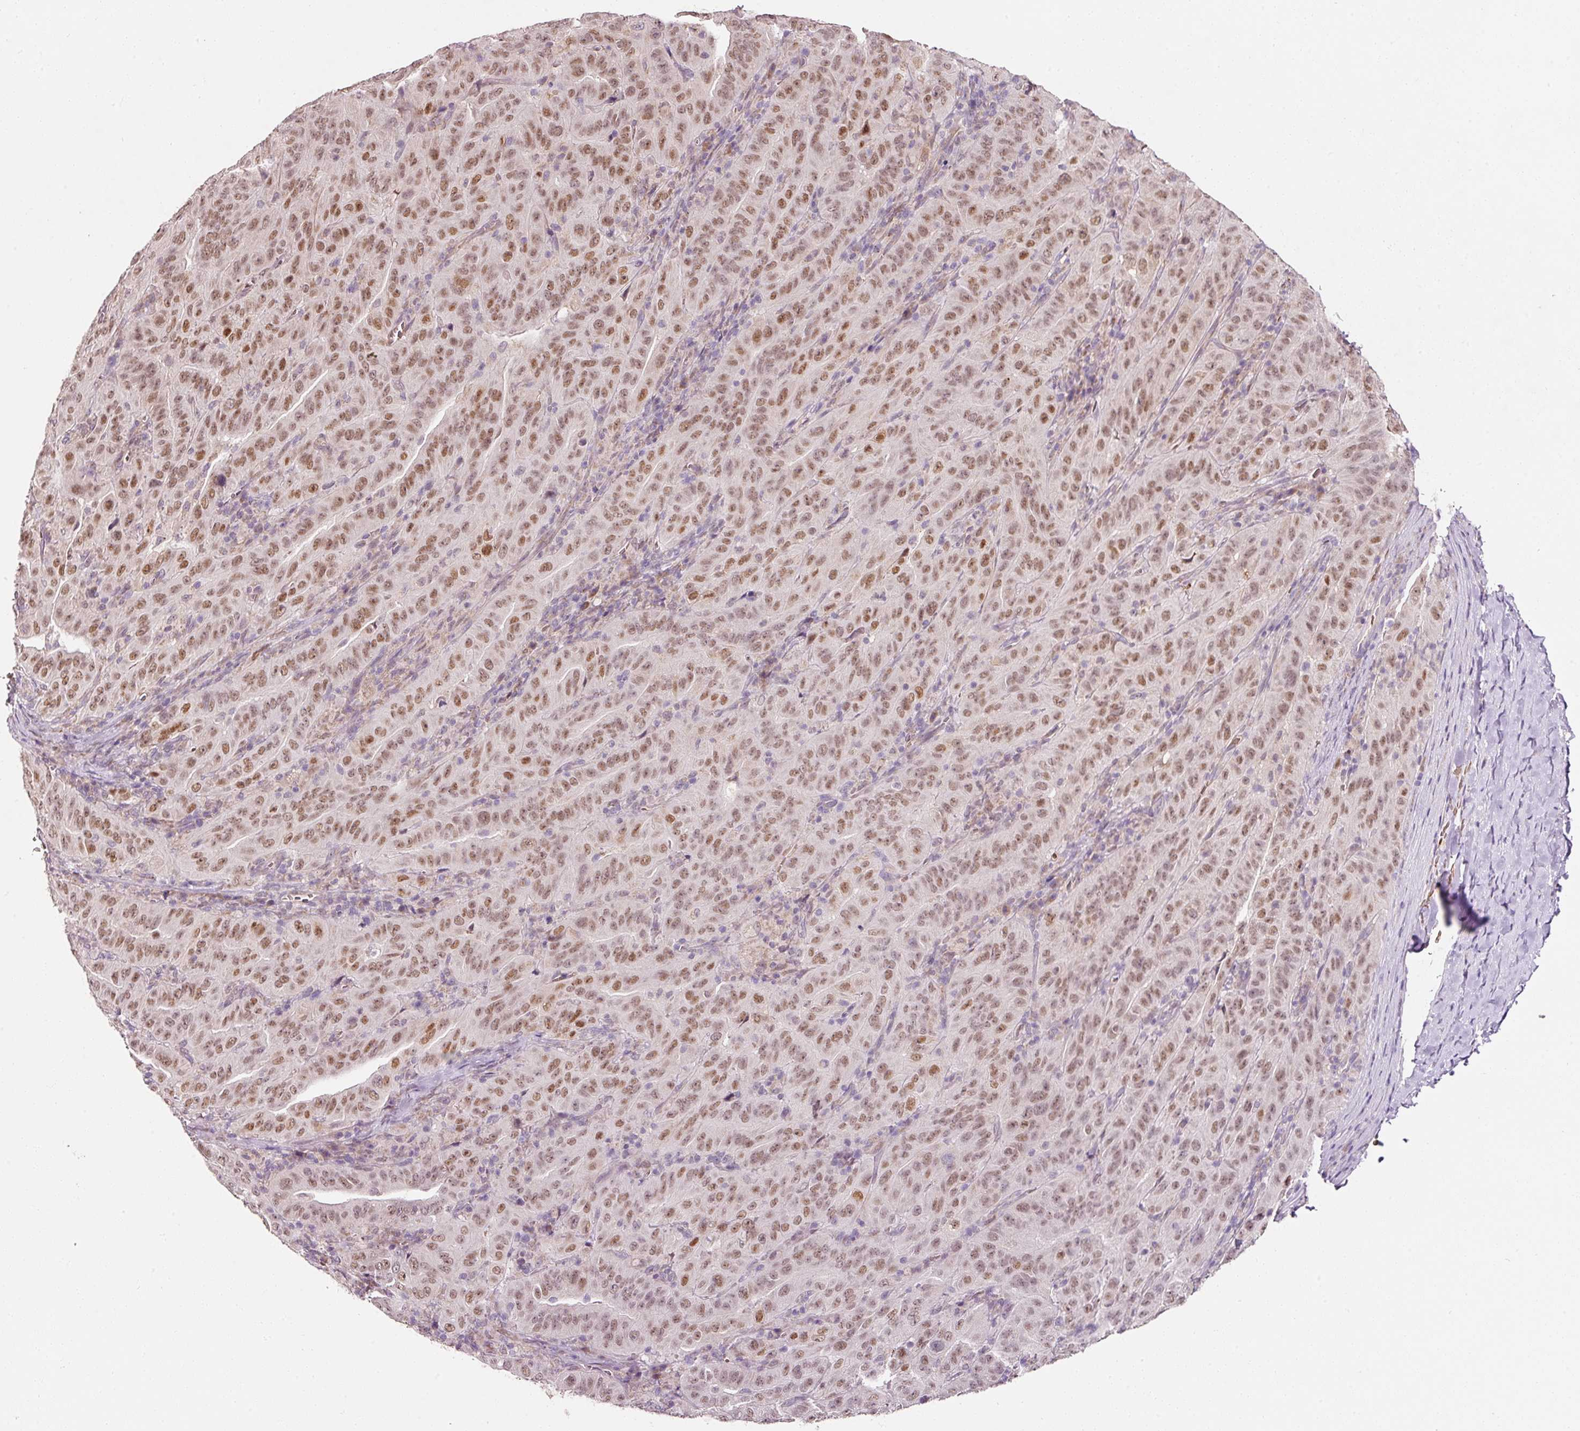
{"staining": {"intensity": "moderate", "quantity": ">75%", "location": "nuclear"}, "tissue": "pancreatic cancer", "cell_type": "Tumor cells", "image_type": "cancer", "snomed": [{"axis": "morphology", "description": "Adenocarcinoma, NOS"}, {"axis": "topography", "description": "Pancreas"}], "caption": "An image of human adenocarcinoma (pancreatic) stained for a protein exhibits moderate nuclear brown staining in tumor cells.", "gene": "ZNF460", "patient": {"sex": "male", "age": 63}}